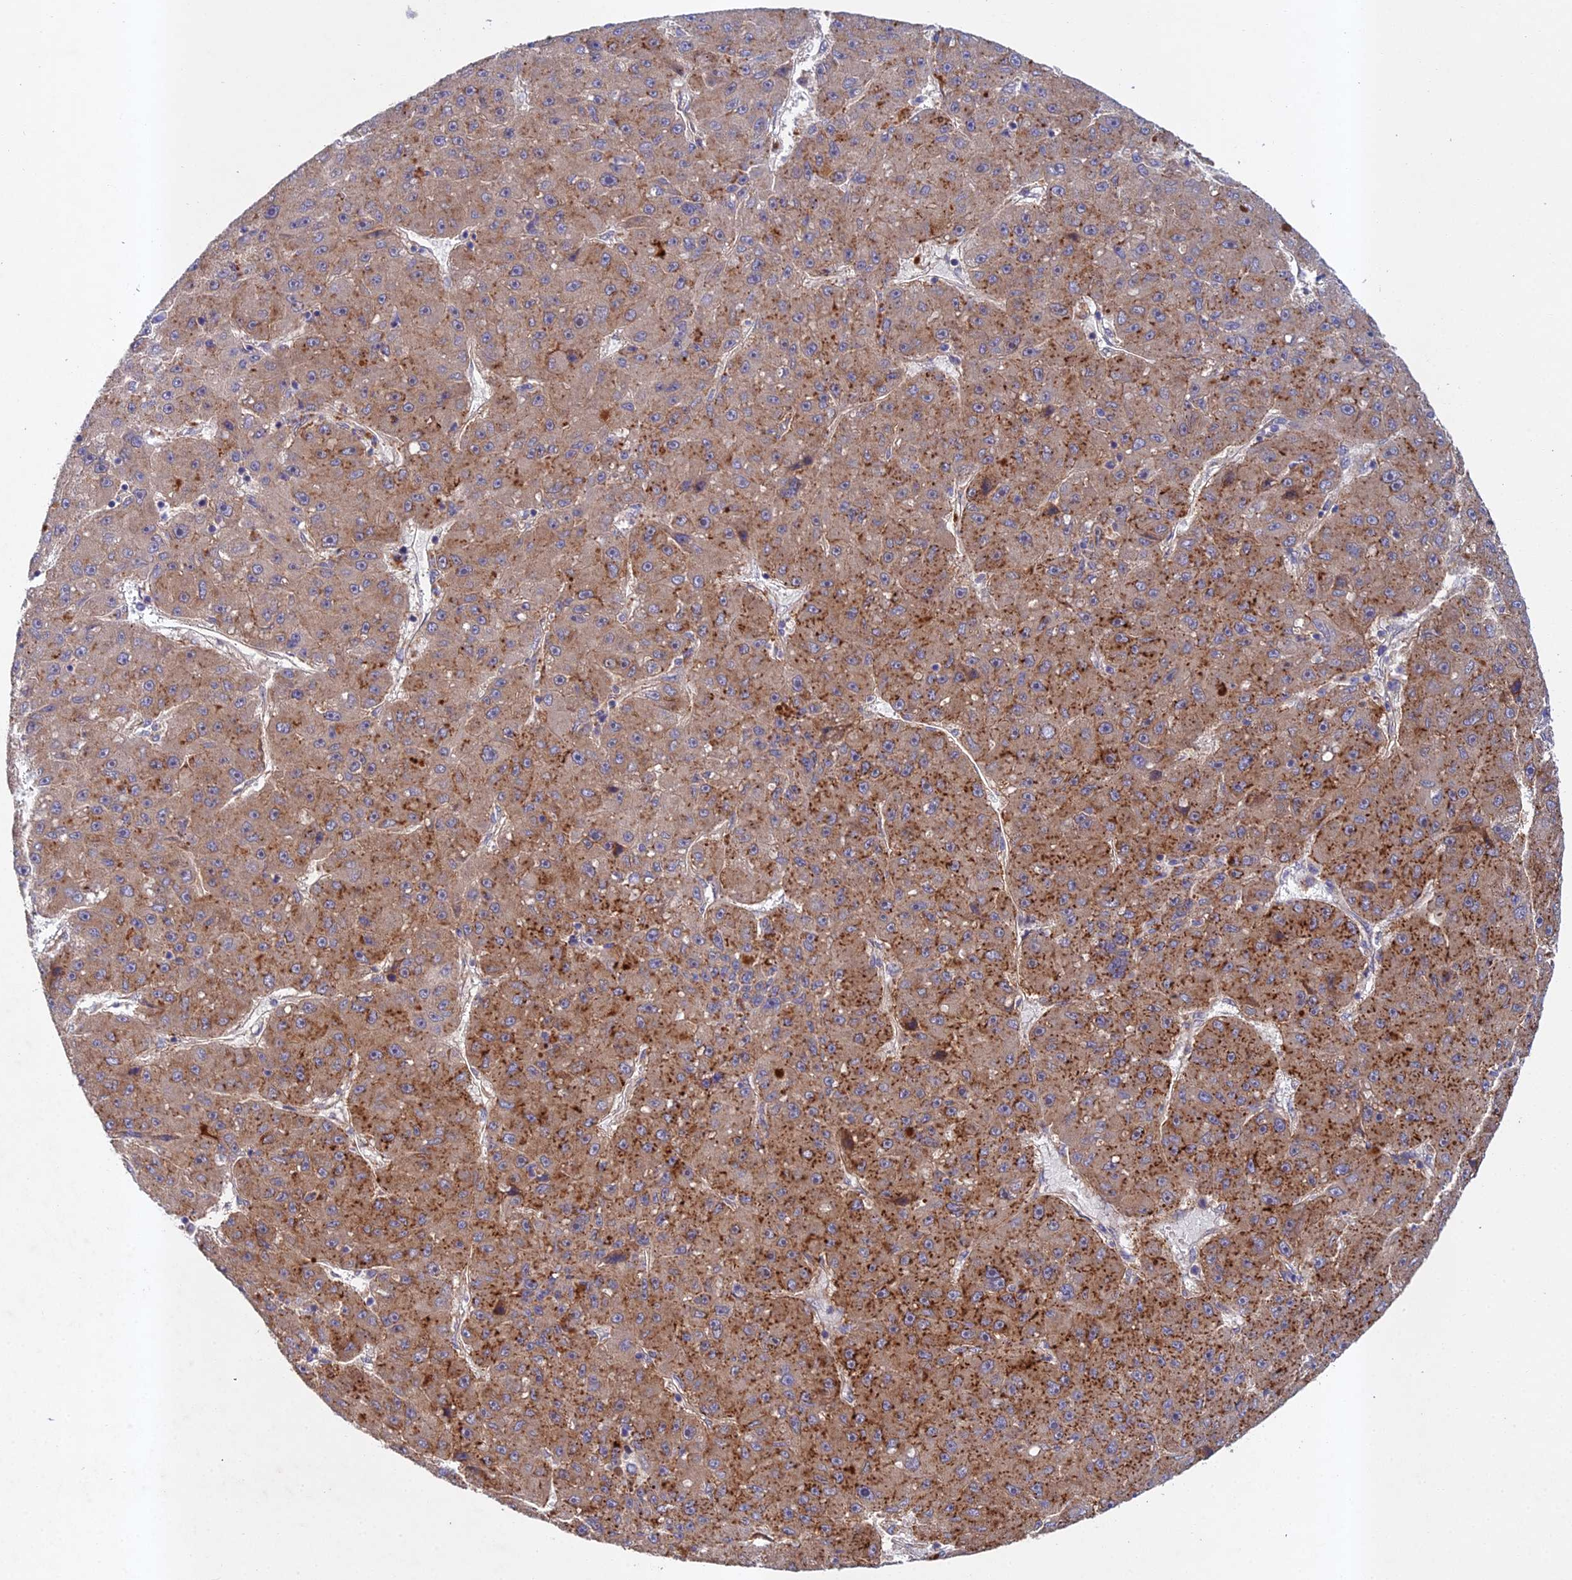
{"staining": {"intensity": "moderate", "quantity": ">75%", "location": "cytoplasmic/membranous"}, "tissue": "liver cancer", "cell_type": "Tumor cells", "image_type": "cancer", "snomed": [{"axis": "morphology", "description": "Carcinoma, Hepatocellular, NOS"}, {"axis": "topography", "description": "Liver"}], "caption": "Protein analysis of liver hepatocellular carcinoma tissue displays moderate cytoplasmic/membranous expression in approximately >75% of tumor cells.", "gene": "RALGAPA2", "patient": {"sex": "male", "age": 67}}